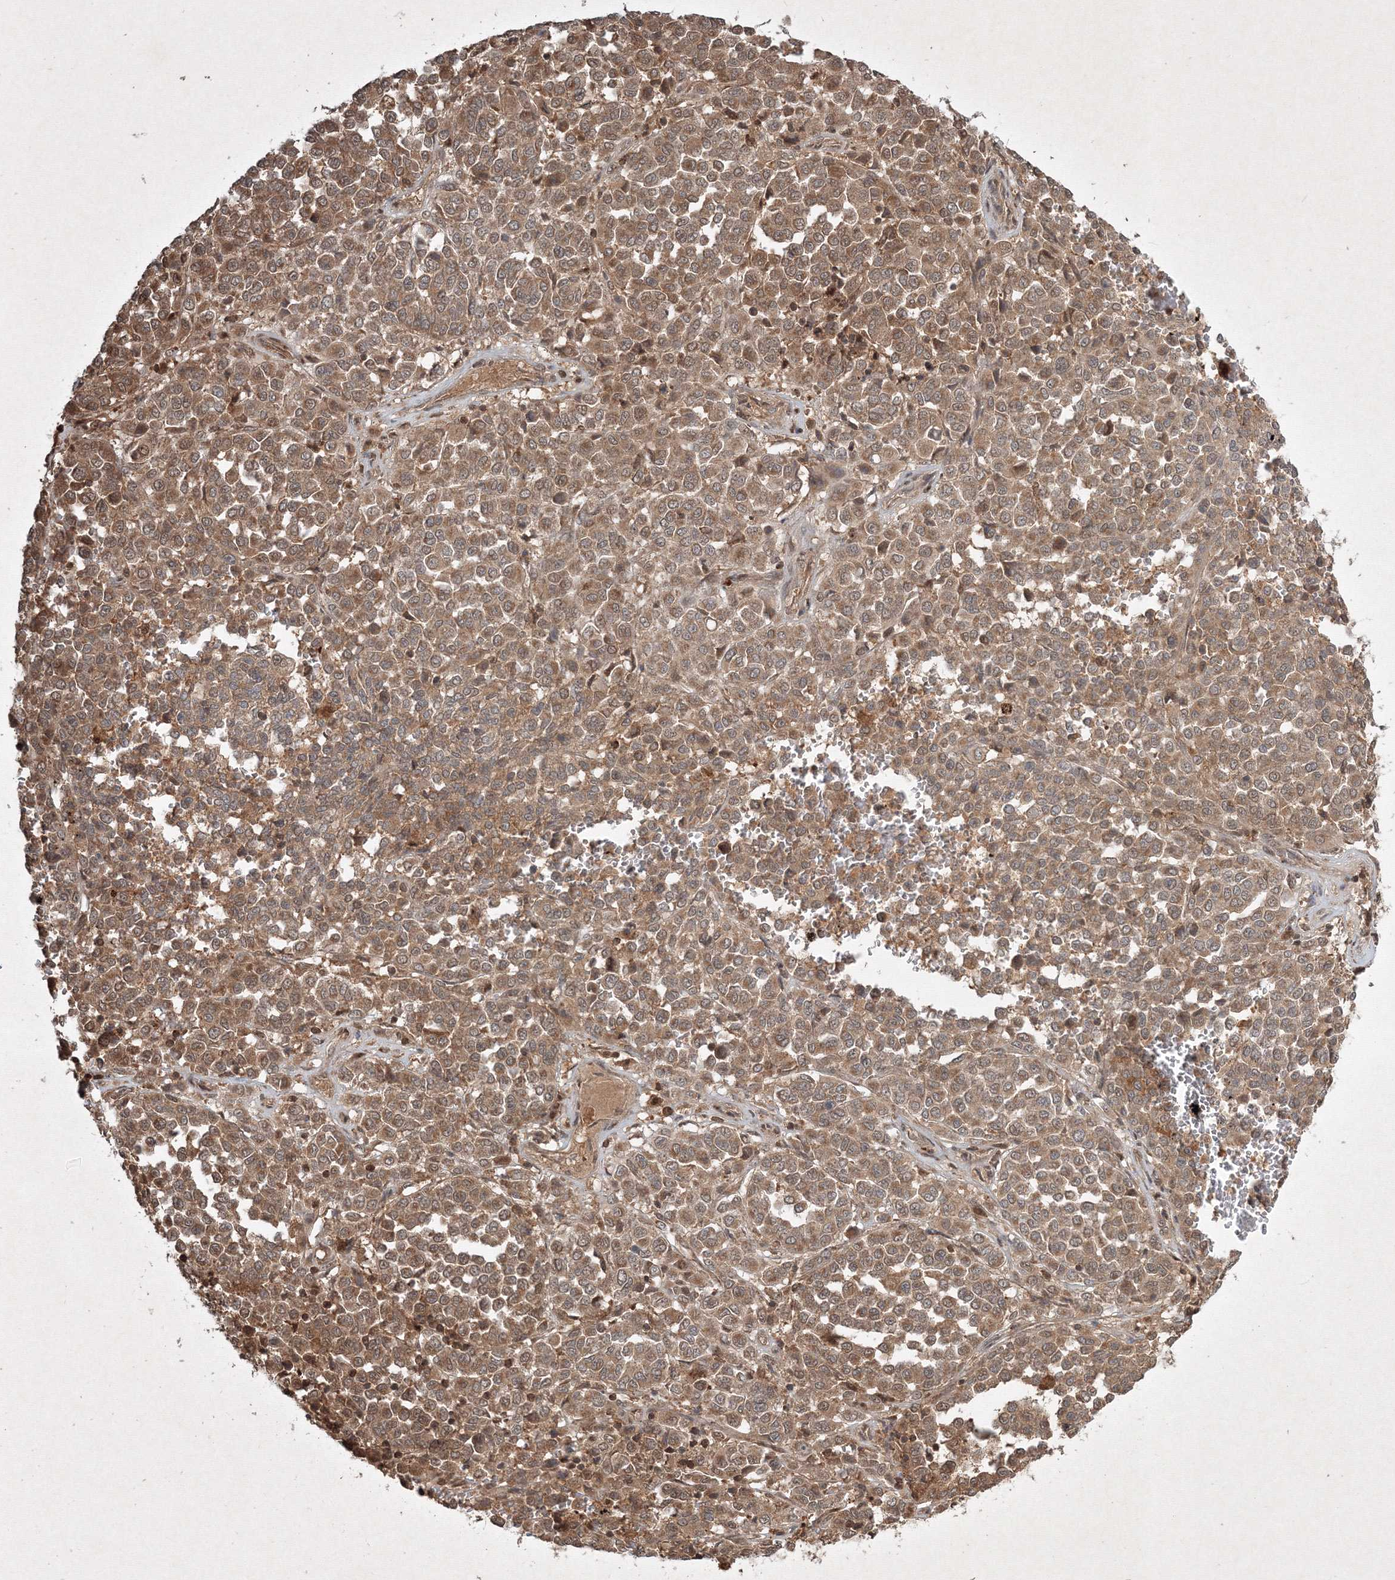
{"staining": {"intensity": "moderate", "quantity": ">75%", "location": "cytoplasmic/membranous"}, "tissue": "melanoma", "cell_type": "Tumor cells", "image_type": "cancer", "snomed": [{"axis": "morphology", "description": "Malignant melanoma, Metastatic site"}, {"axis": "topography", "description": "Pancreas"}], "caption": "A brown stain shows moderate cytoplasmic/membranous expression of a protein in melanoma tumor cells.", "gene": "PLTP", "patient": {"sex": "female", "age": 30}}